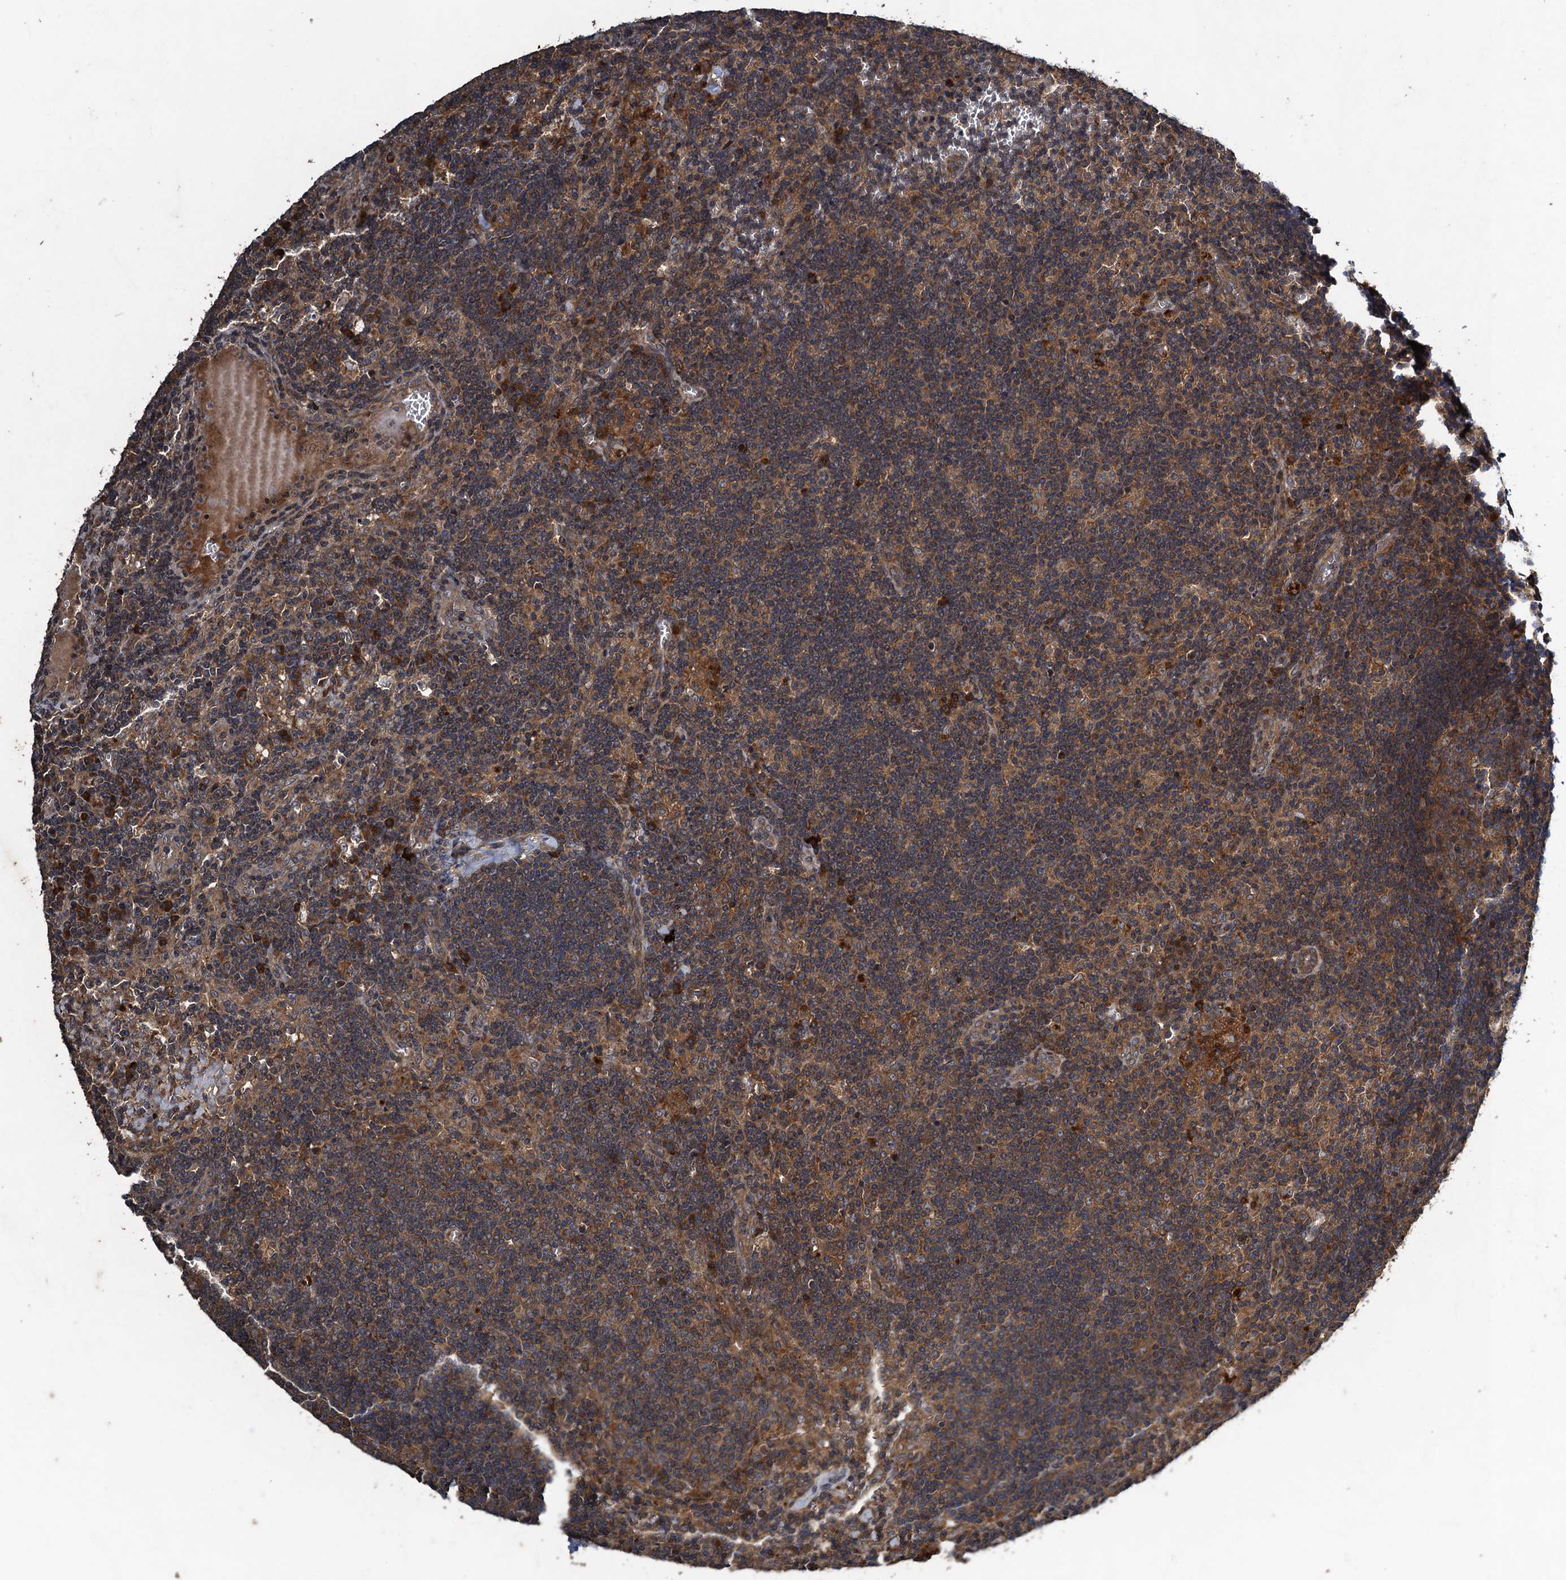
{"staining": {"intensity": "moderate", "quantity": ">75%", "location": "cytoplasmic/membranous"}, "tissue": "lymph node", "cell_type": "Germinal center cells", "image_type": "normal", "snomed": [{"axis": "morphology", "description": "Normal tissue, NOS"}, {"axis": "topography", "description": "Lymph node"}], "caption": "This histopathology image demonstrates IHC staining of unremarkable lymph node, with medium moderate cytoplasmic/membranous positivity in approximately >75% of germinal center cells.", "gene": "CNTN5", "patient": {"sex": "male", "age": 58}}